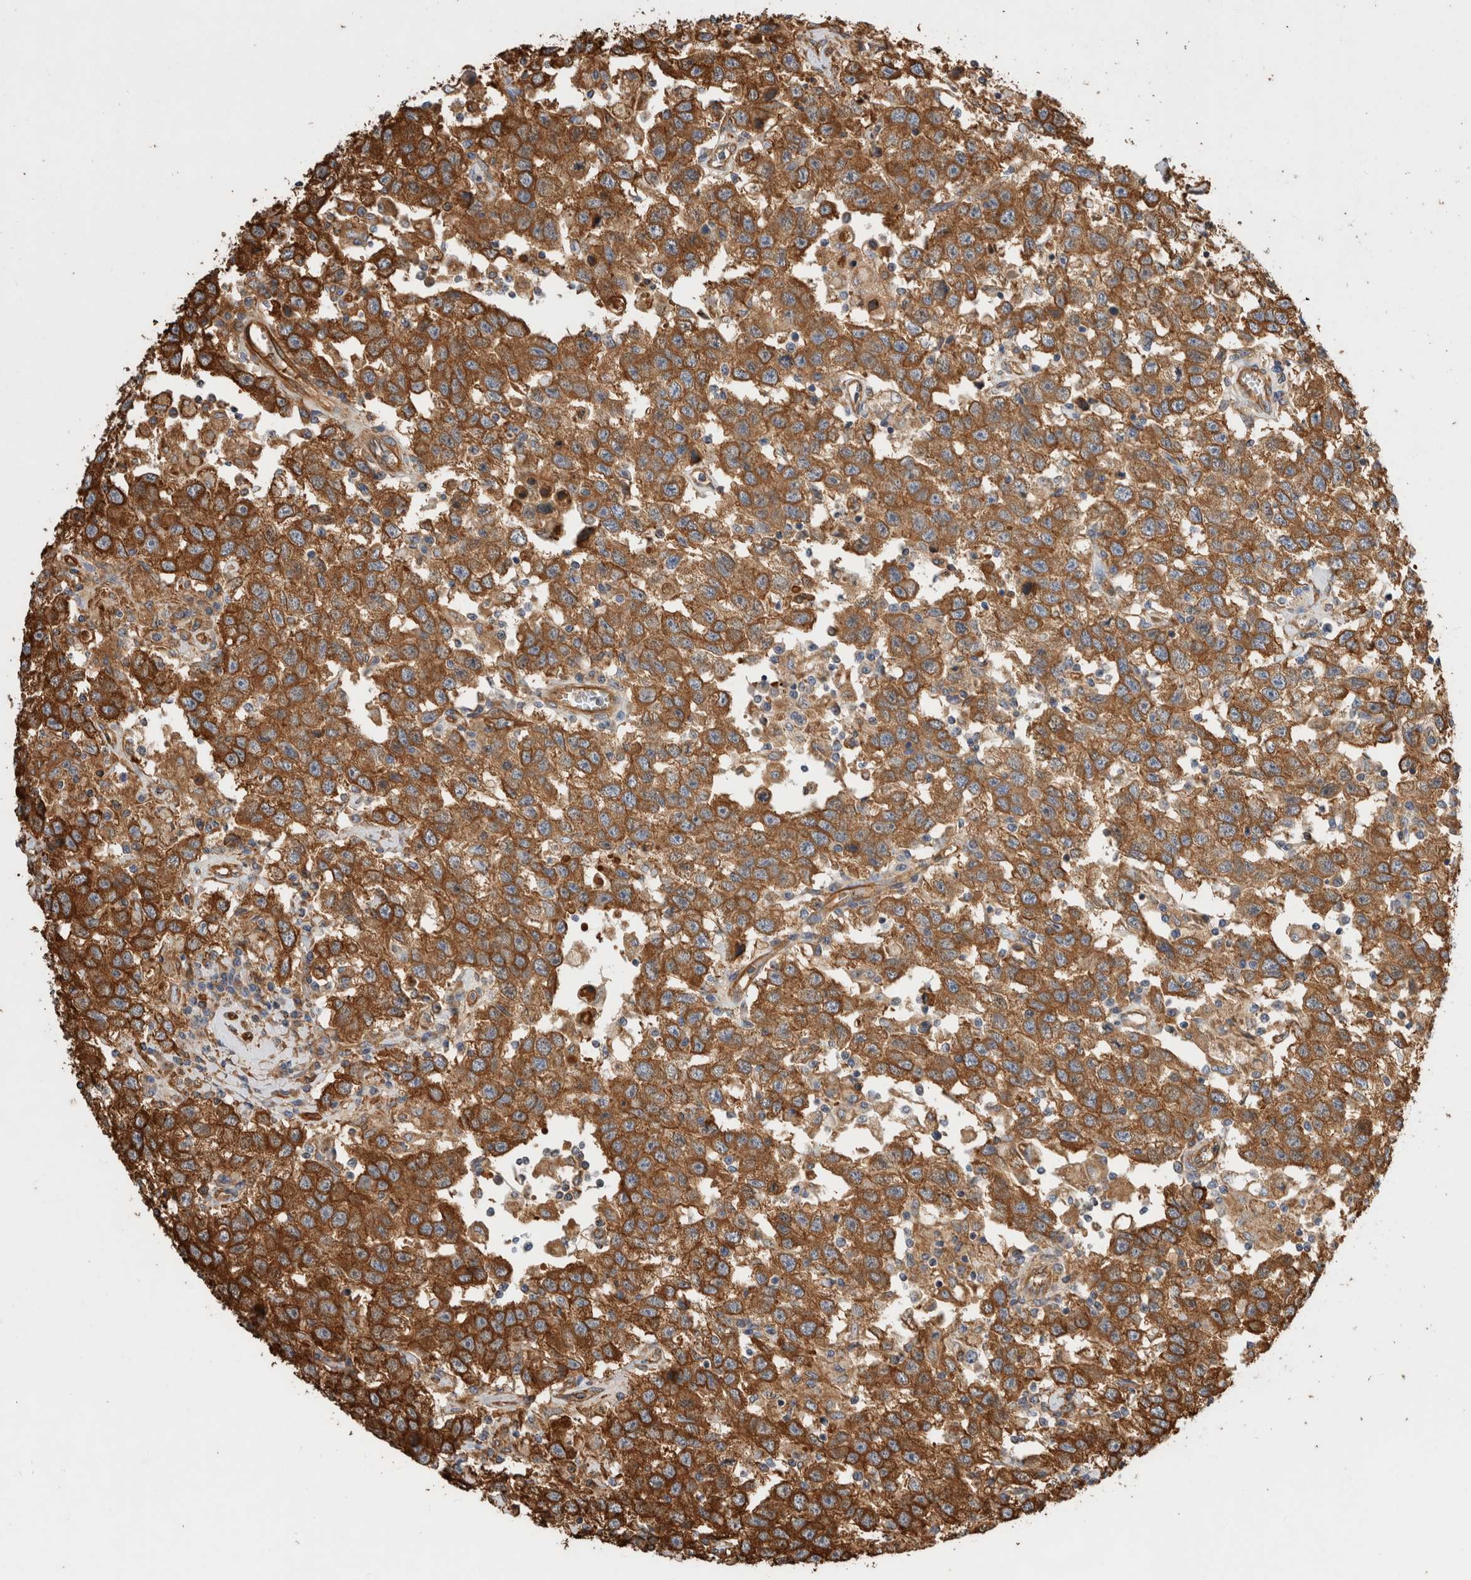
{"staining": {"intensity": "moderate", "quantity": ">75%", "location": "cytoplasmic/membranous"}, "tissue": "testis cancer", "cell_type": "Tumor cells", "image_type": "cancer", "snomed": [{"axis": "morphology", "description": "Seminoma, NOS"}, {"axis": "topography", "description": "Testis"}], "caption": "Protein staining of testis cancer tissue shows moderate cytoplasmic/membranous positivity in about >75% of tumor cells. The staining is performed using DAB (3,3'-diaminobenzidine) brown chromogen to label protein expression. The nuclei are counter-stained blue using hematoxylin.", "gene": "ZNF397", "patient": {"sex": "male", "age": 41}}